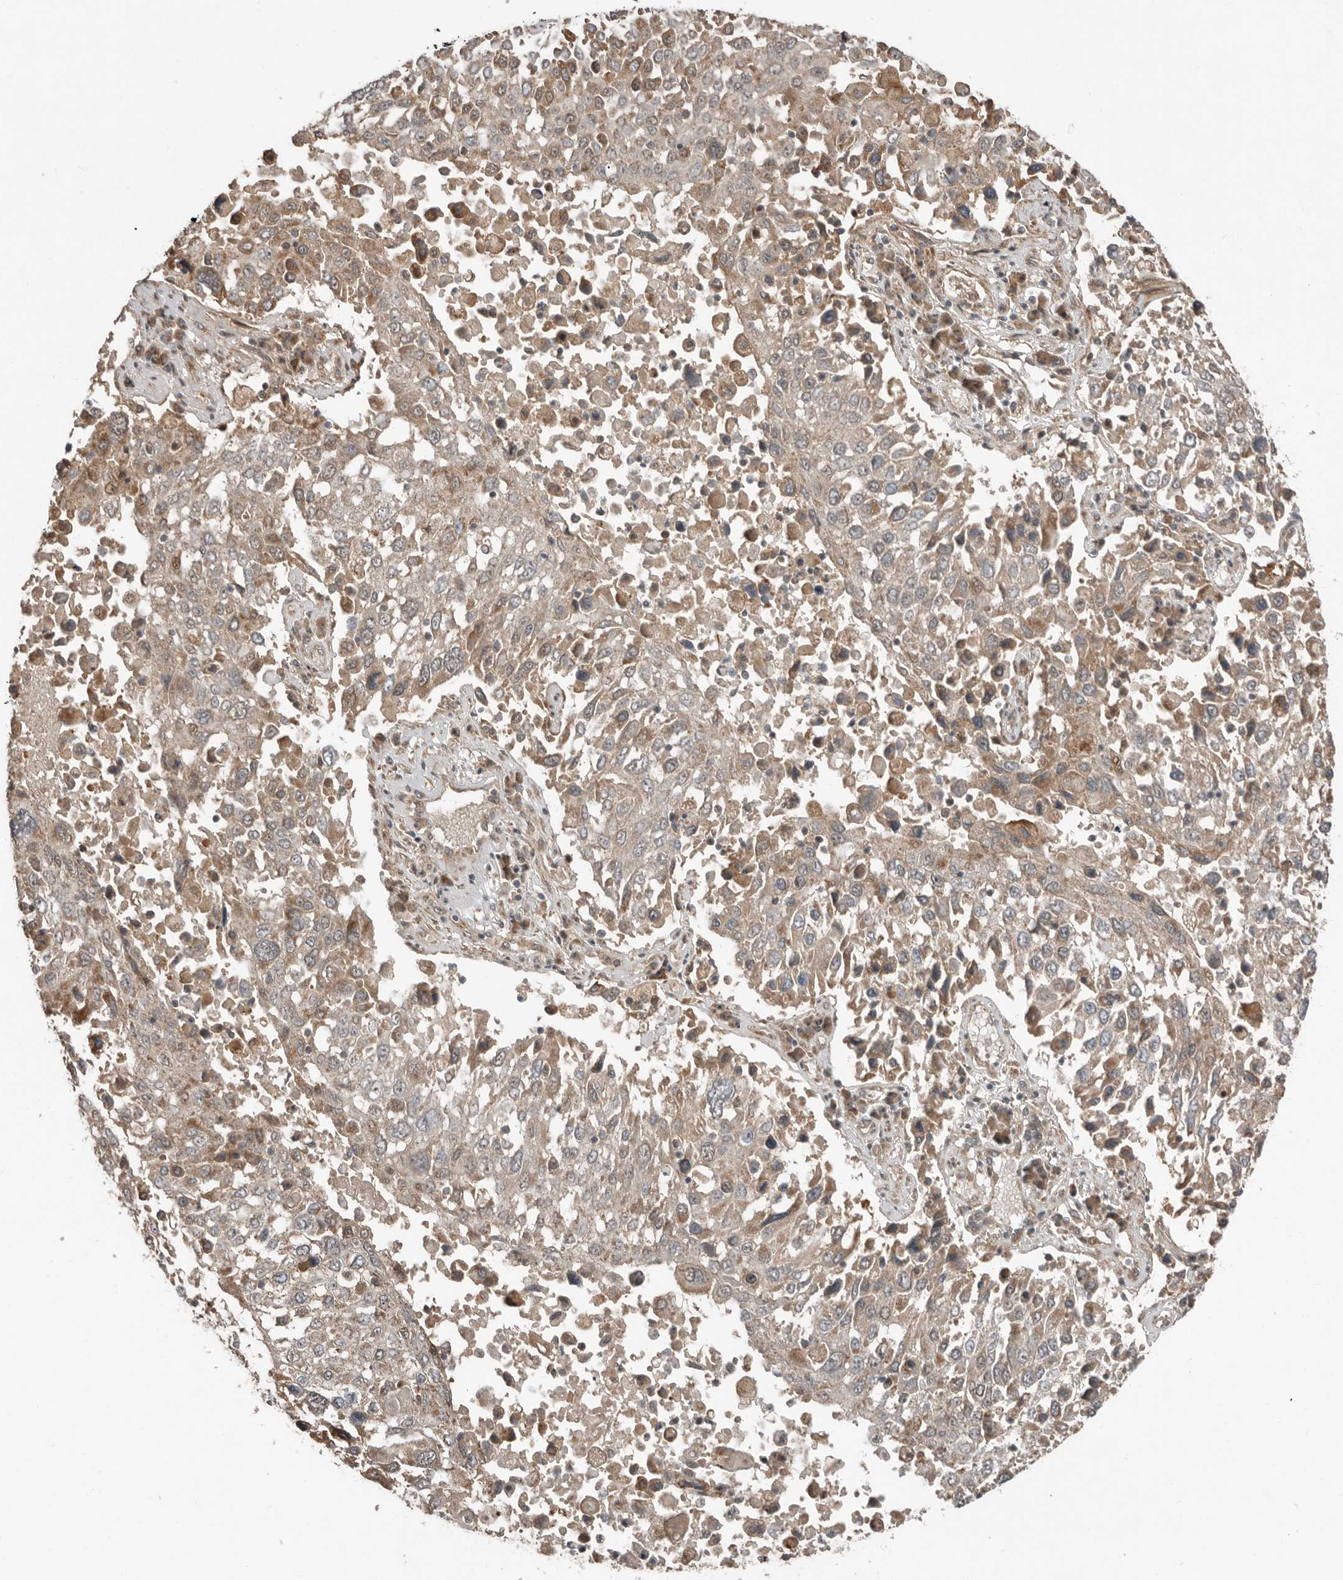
{"staining": {"intensity": "weak", "quantity": "25%-75%", "location": "cytoplasmic/membranous"}, "tissue": "lung cancer", "cell_type": "Tumor cells", "image_type": "cancer", "snomed": [{"axis": "morphology", "description": "Squamous cell carcinoma, NOS"}, {"axis": "topography", "description": "Lung"}], "caption": "Lung cancer (squamous cell carcinoma) stained for a protein exhibits weak cytoplasmic/membranous positivity in tumor cells.", "gene": "SLC6A7", "patient": {"sex": "male", "age": 65}}